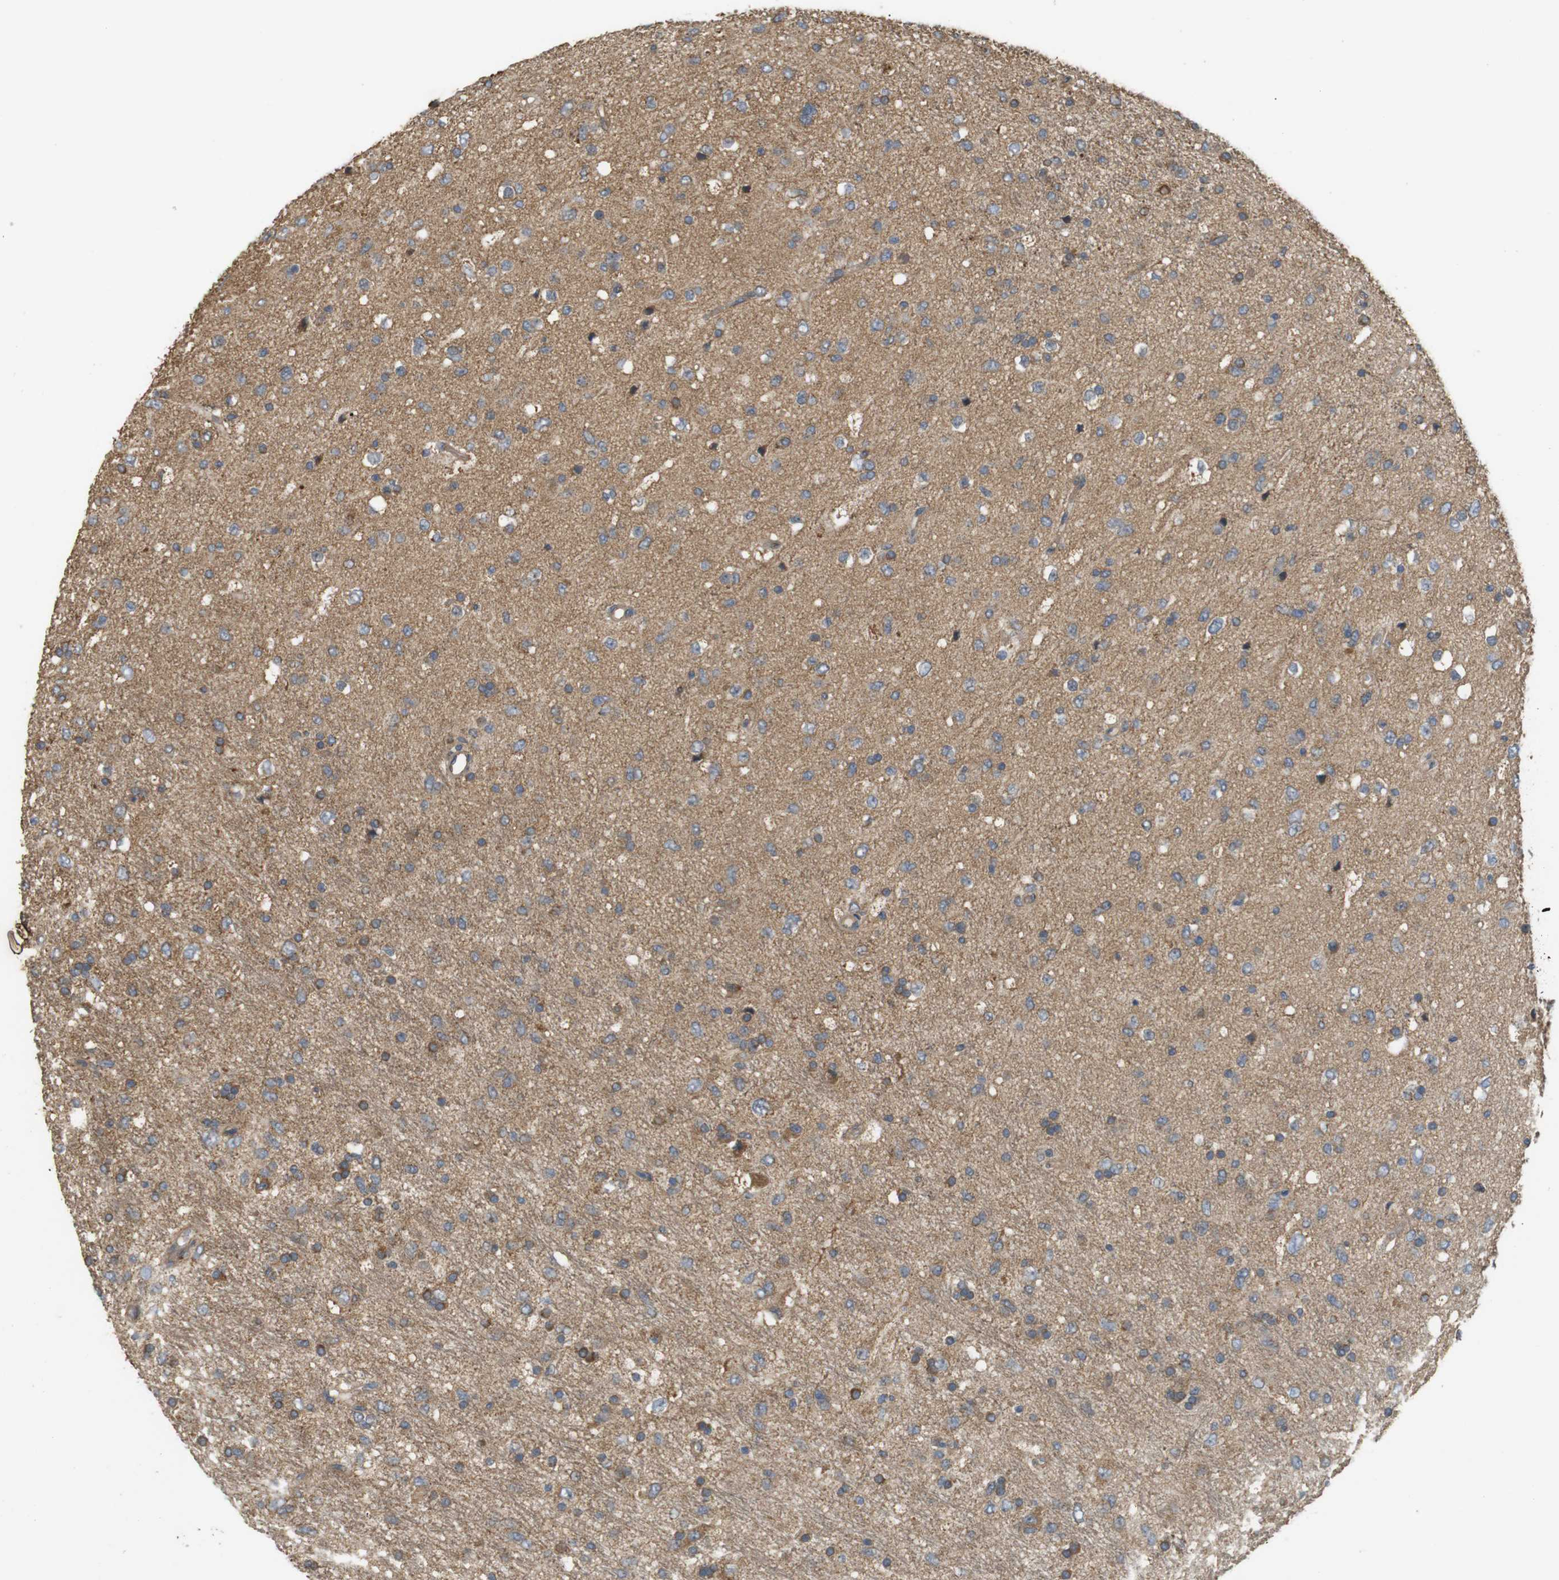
{"staining": {"intensity": "moderate", "quantity": ">75%", "location": "cytoplasmic/membranous"}, "tissue": "glioma", "cell_type": "Tumor cells", "image_type": "cancer", "snomed": [{"axis": "morphology", "description": "Glioma, malignant, Low grade"}, {"axis": "topography", "description": "Brain"}], "caption": "IHC (DAB) staining of low-grade glioma (malignant) shows moderate cytoplasmic/membranous protein staining in approximately >75% of tumor cells.", "gene": "KSR1", "patient": {"sex": "male", "age": 77}}